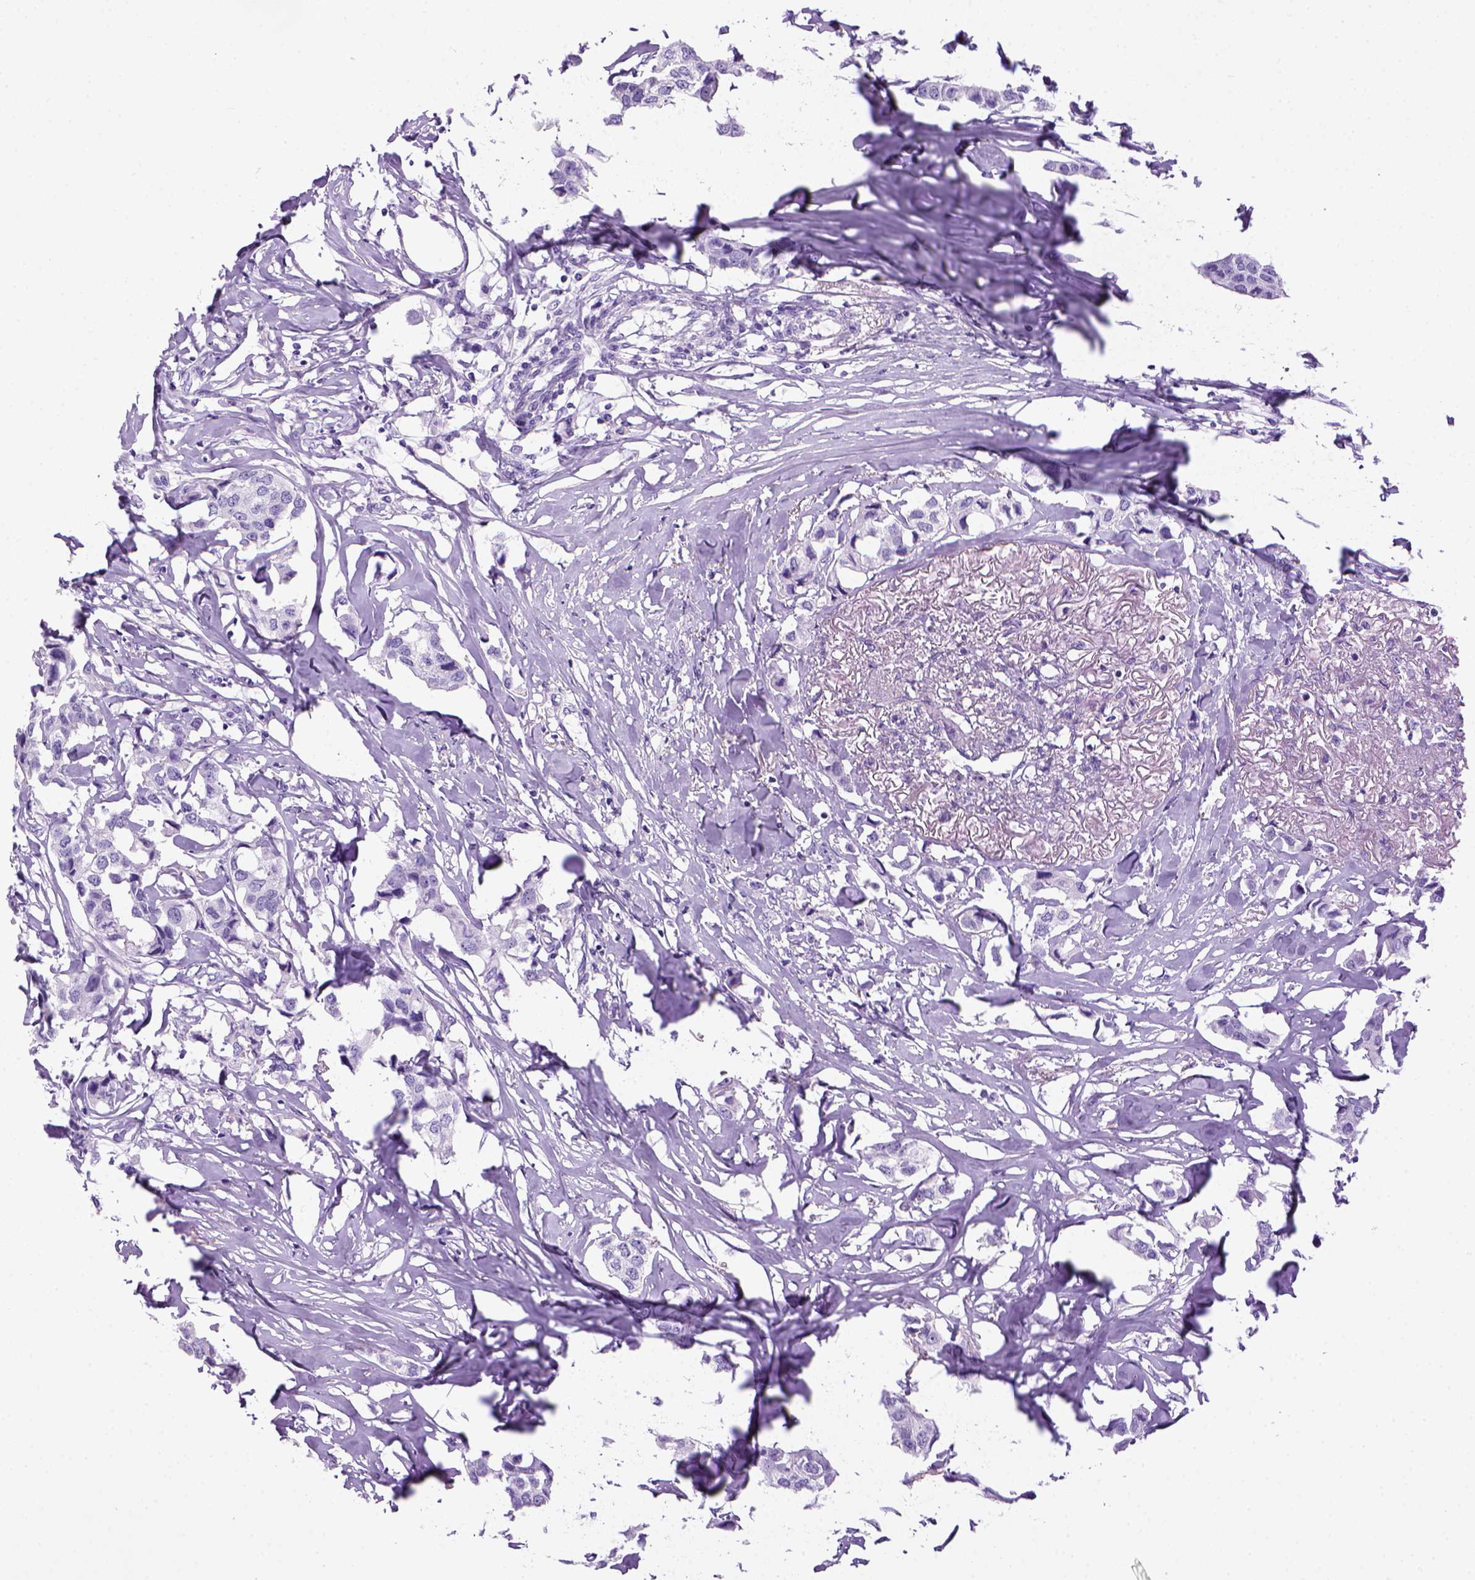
{"staining": {"intensity": "negative", "quantity": "none", "location": "none"}, "tissue": "breast cancer", "cell_type": "Tumor cells", "image_type": "cancer", "snomed": [{"axis": "morphology", "description": "Duct carcinoma"}, {"axis": "topography", "description": "Breast"}], "caption": "DAB (3,3'-diaminobenzidine) immunohistochemical staining of human infiltrating ductal carcinoma (breast) exhibits no significant staining in tumor cells.", "gene": "SGCG", "patient": {"sex": "female", "age": 80}}